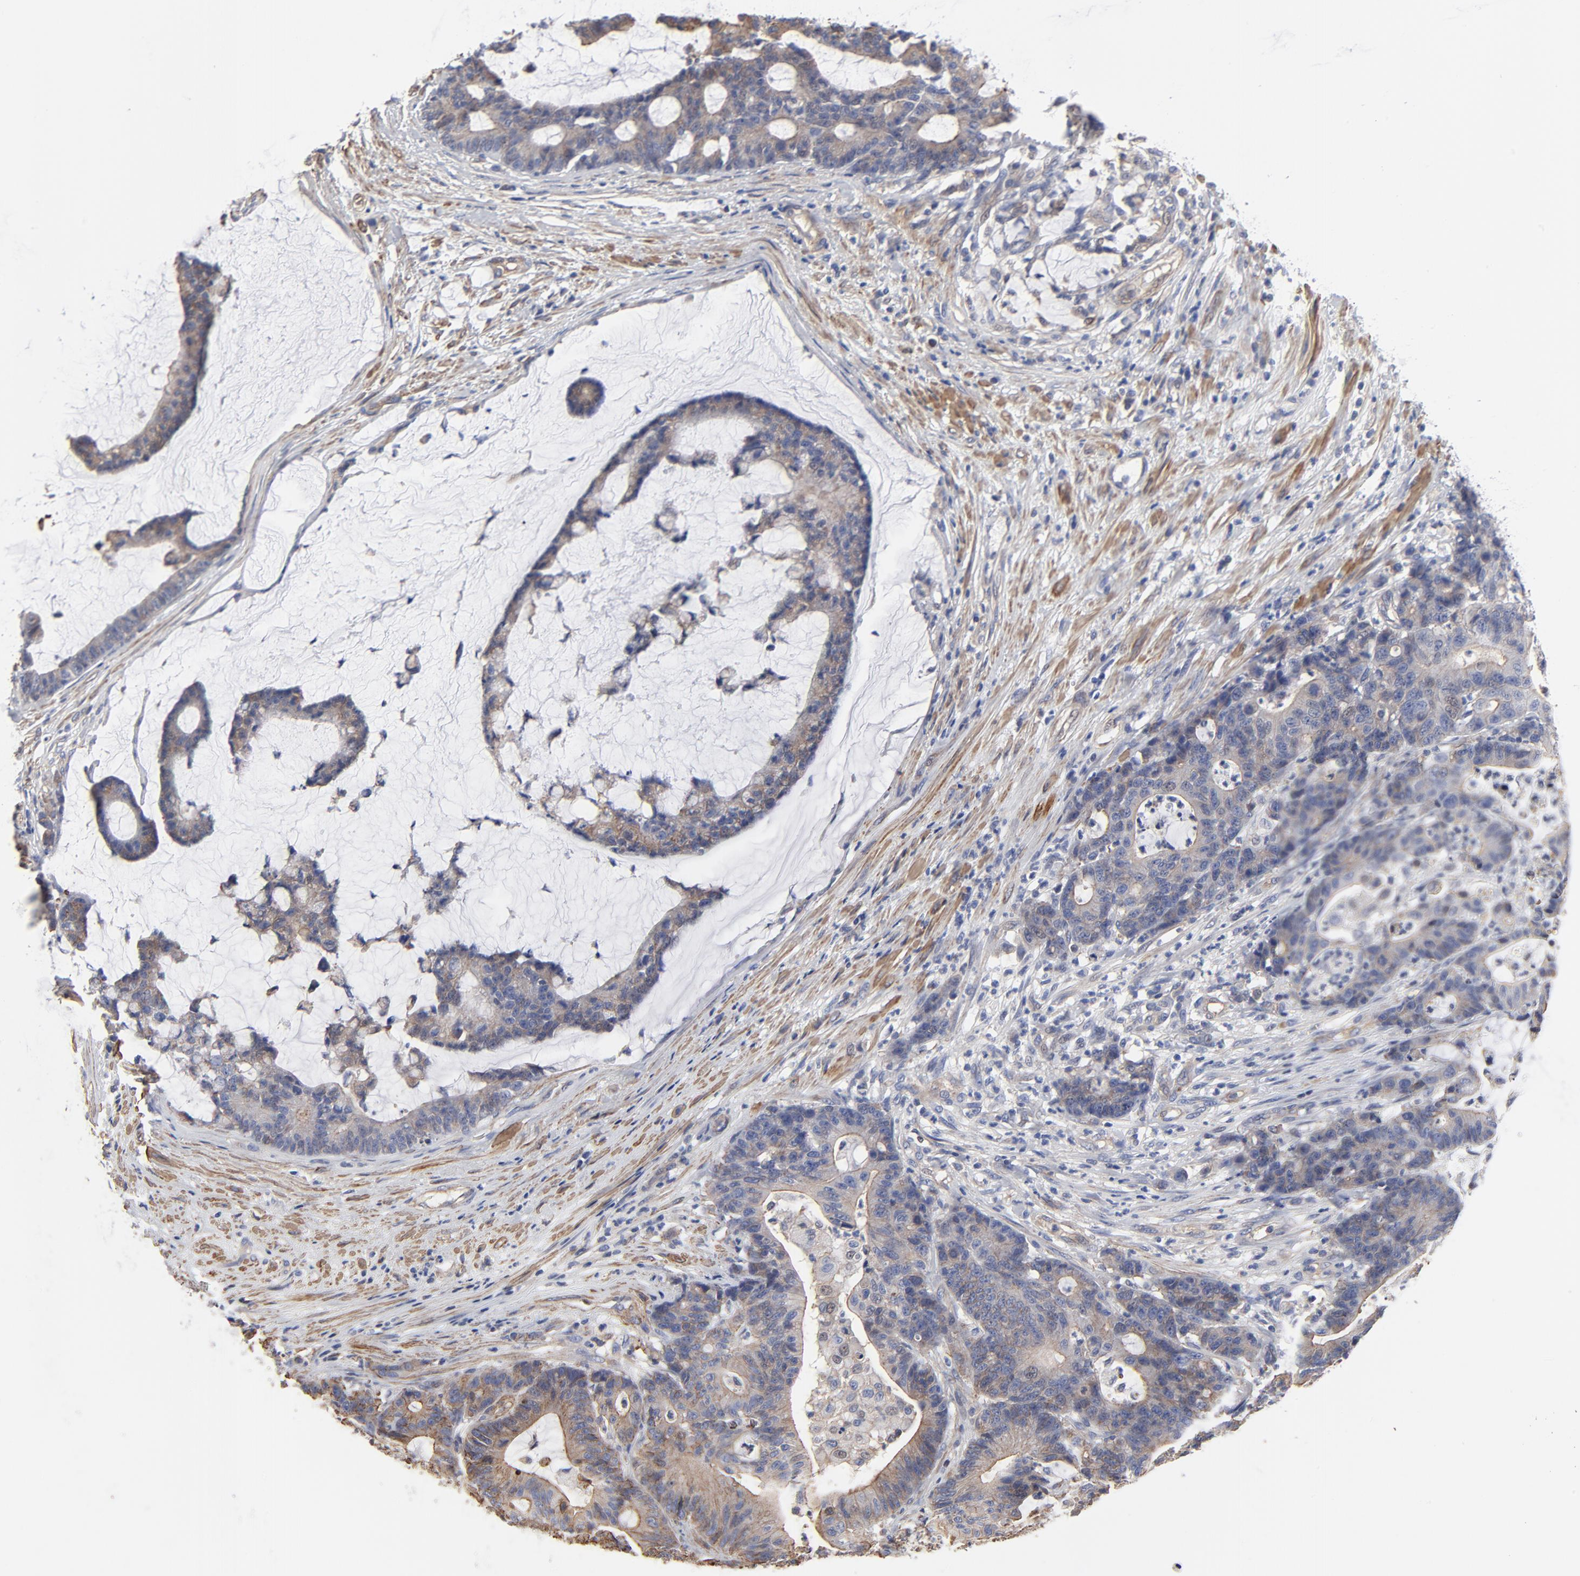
{"staining": {"intensity": "weak", "quantity": "25%-75%", "location": "cytoplasmic/membranous"}, "tissue": "colorectal cancer", "cell_type": "Tumor cells", "image_type": "cancer", "snomed": [{"axis": "morphology", "description": "Adenocarcinoma, NOS"}, {"axis": "topography", "description": "Colon"}], "caption": "Adenocarcinoma (colorectal) stained for a protein (brown) reveals weak cytoplasmic/membranous positive staining in about 25%-75% of tumor cells.", "gene": "ACTA2", "patient": {"sex": "female", "age": 84}}